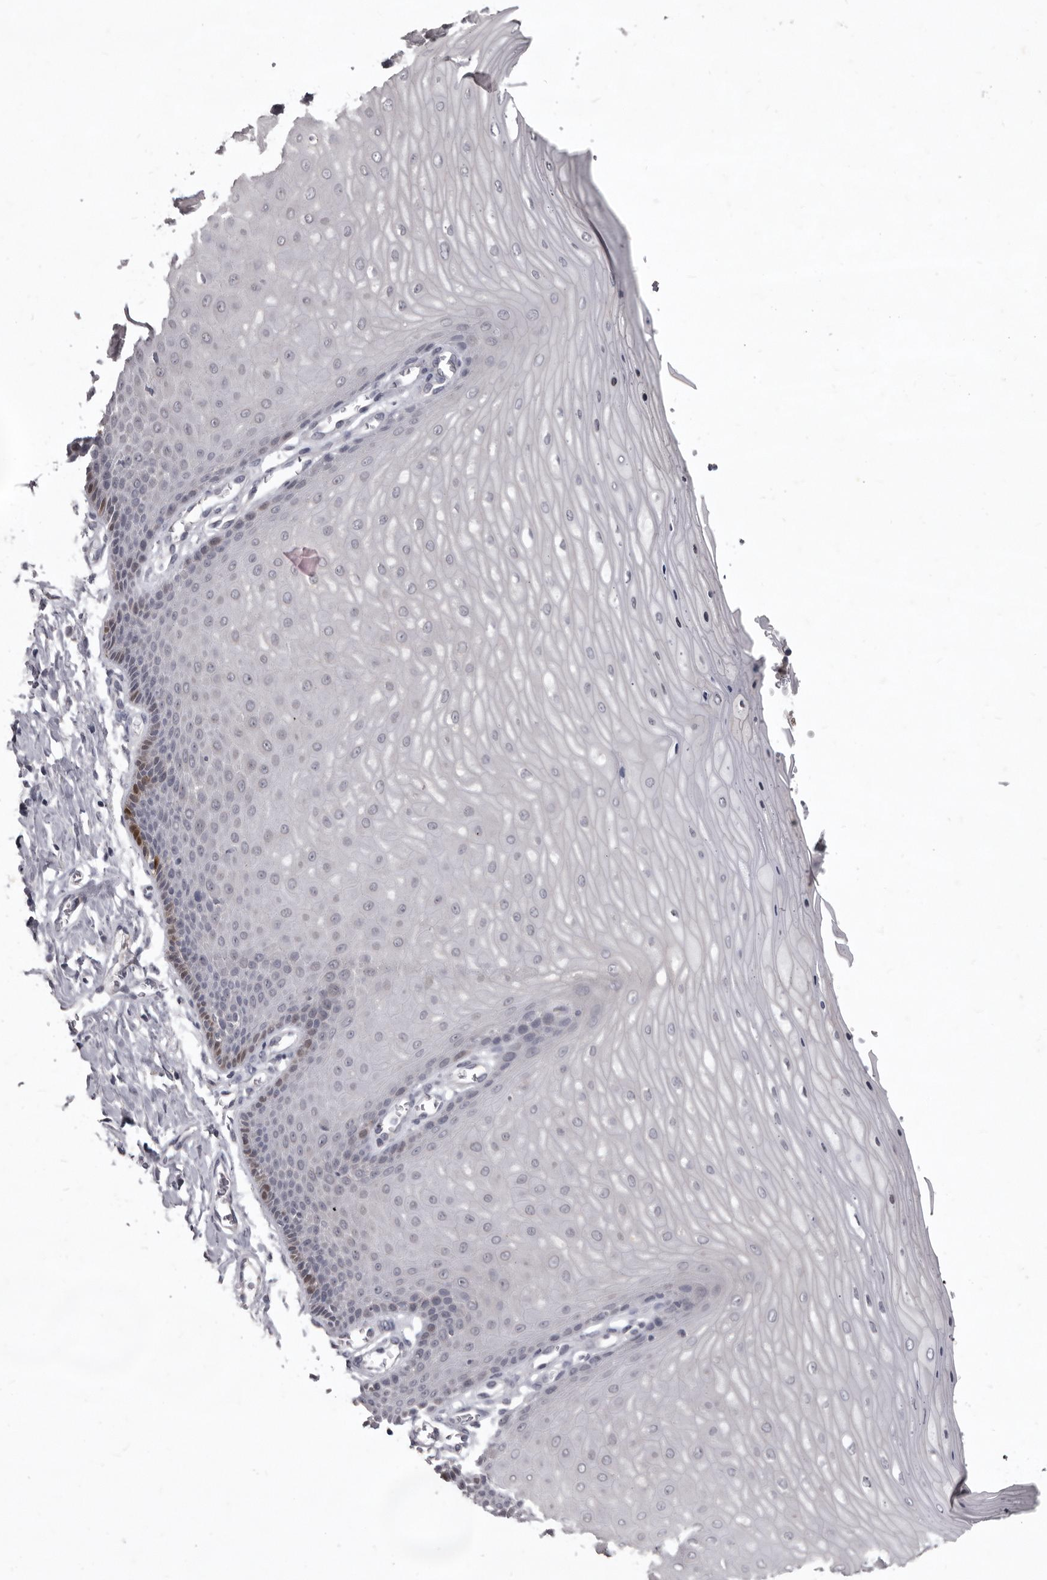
{"staining": {"intensity": "negative", "quantity": "none", "location": "none"}, "tissue": "cervix", "cell_type": "Glandular cells", "image_type": "normal", "snomed": [{"axis": "morphology", "description": "Normal tissue, NOS"}, {"axis": "topography", "description": "Cervix"}], "caption": "This is a micrograph of immunohistochemistry staining of normal cervix, which shows no positivity in glandular cells. Brightfield microscopy of IHC stained with DAB (3,3'-diaminobenzidine) (brown) and hematoxylin (blue), captured at high magnification.", "gene": "SULT1E1", "patient": {"sex": "female", "age": 55}}